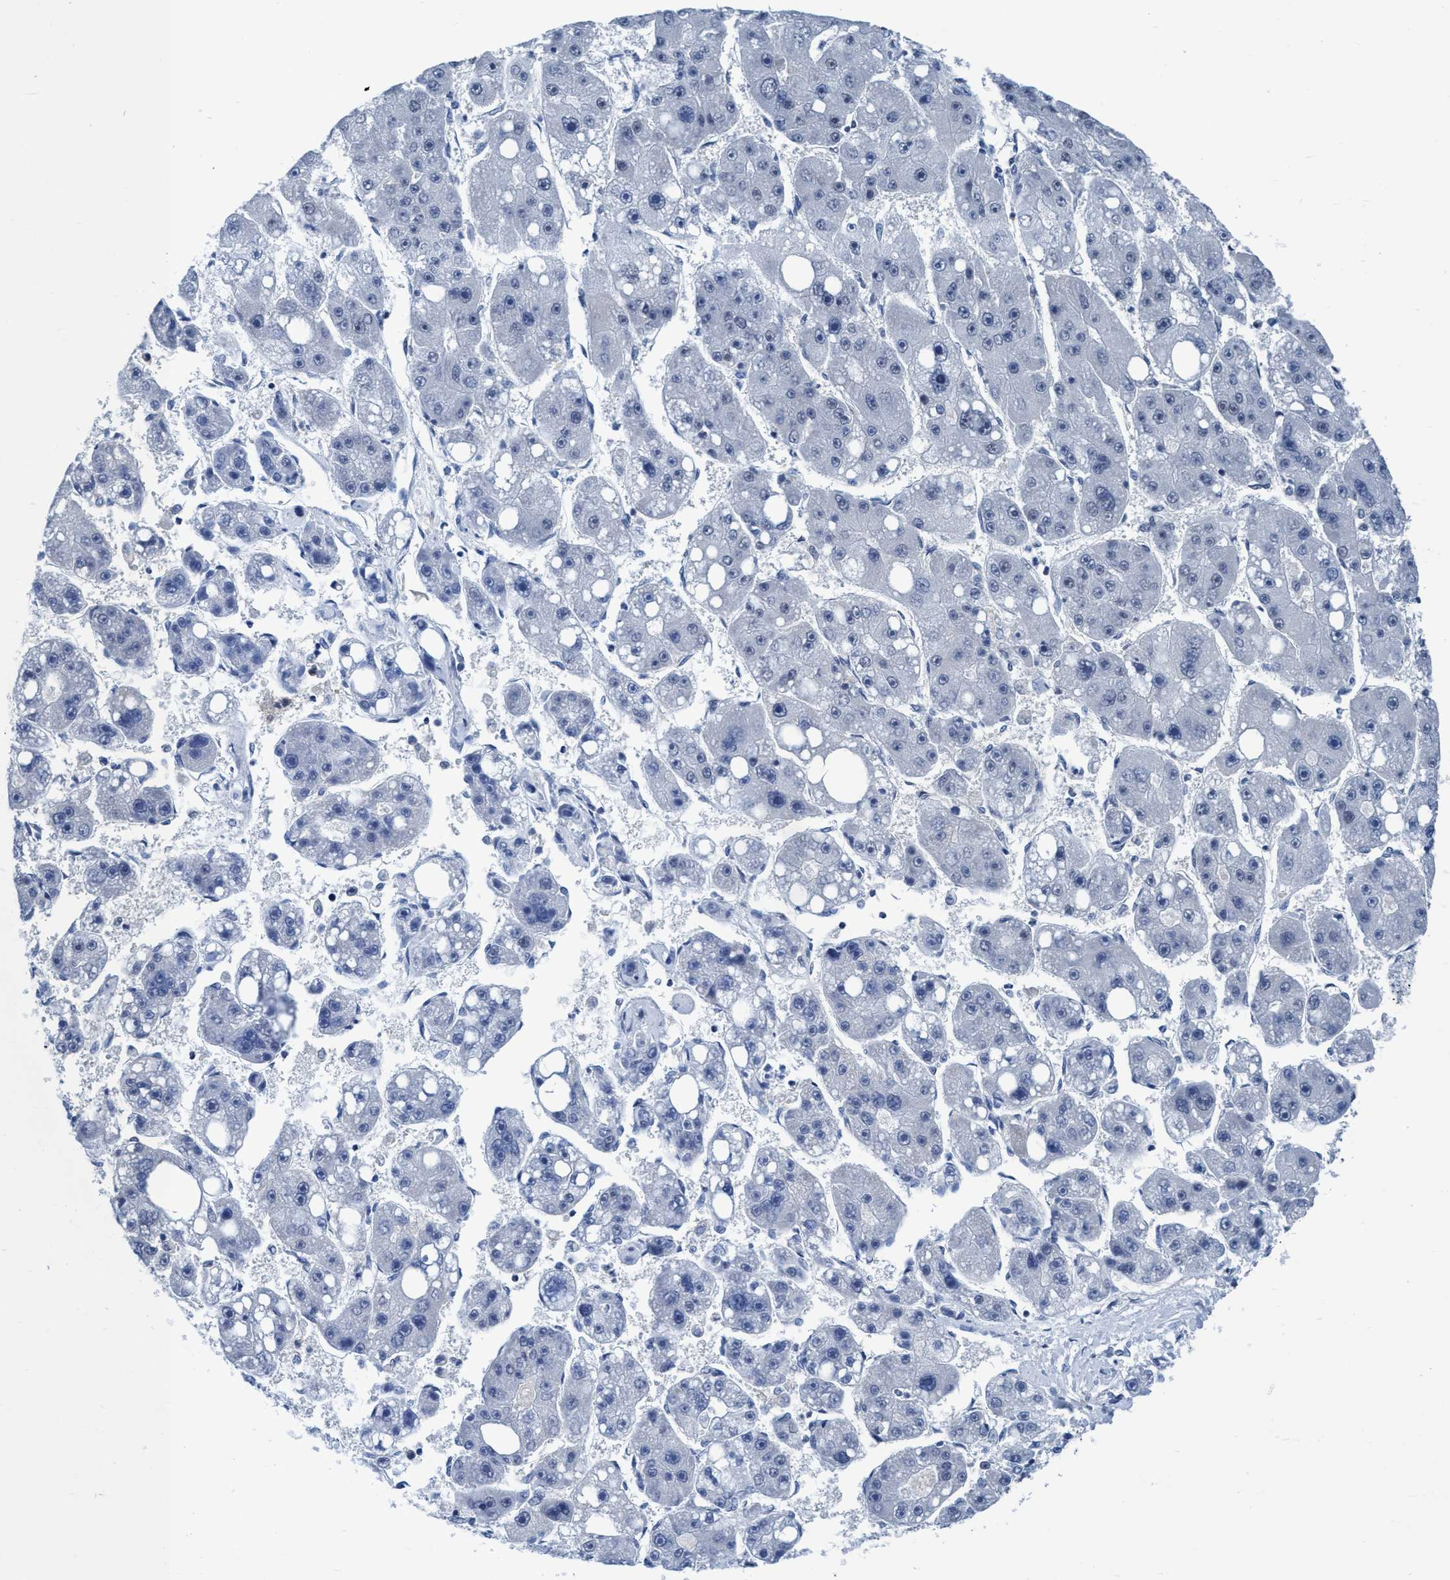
{"staining": {"intensity": "negative", "quantity": "none", "location": "none"}, "tissue": "liver cancer", "cell_type": "Tumor cells", "image_type": "cancer", "snomed": [{"axis": "morphology", "description": "Carcinoma, Hepatocellular, NOS"}, {"axis": "topography", "description": "Liver"}], "caption": "Immunohistochemistry micrograph of neoplastic tissue: human liver hepatocellular carcinoma stained with DAB (3,3'-diaminobenzidine) reveals no significant protein staining in tumor cells.", "gene": "DNAI1", "patient": {"sex": "female", "age": 61}}